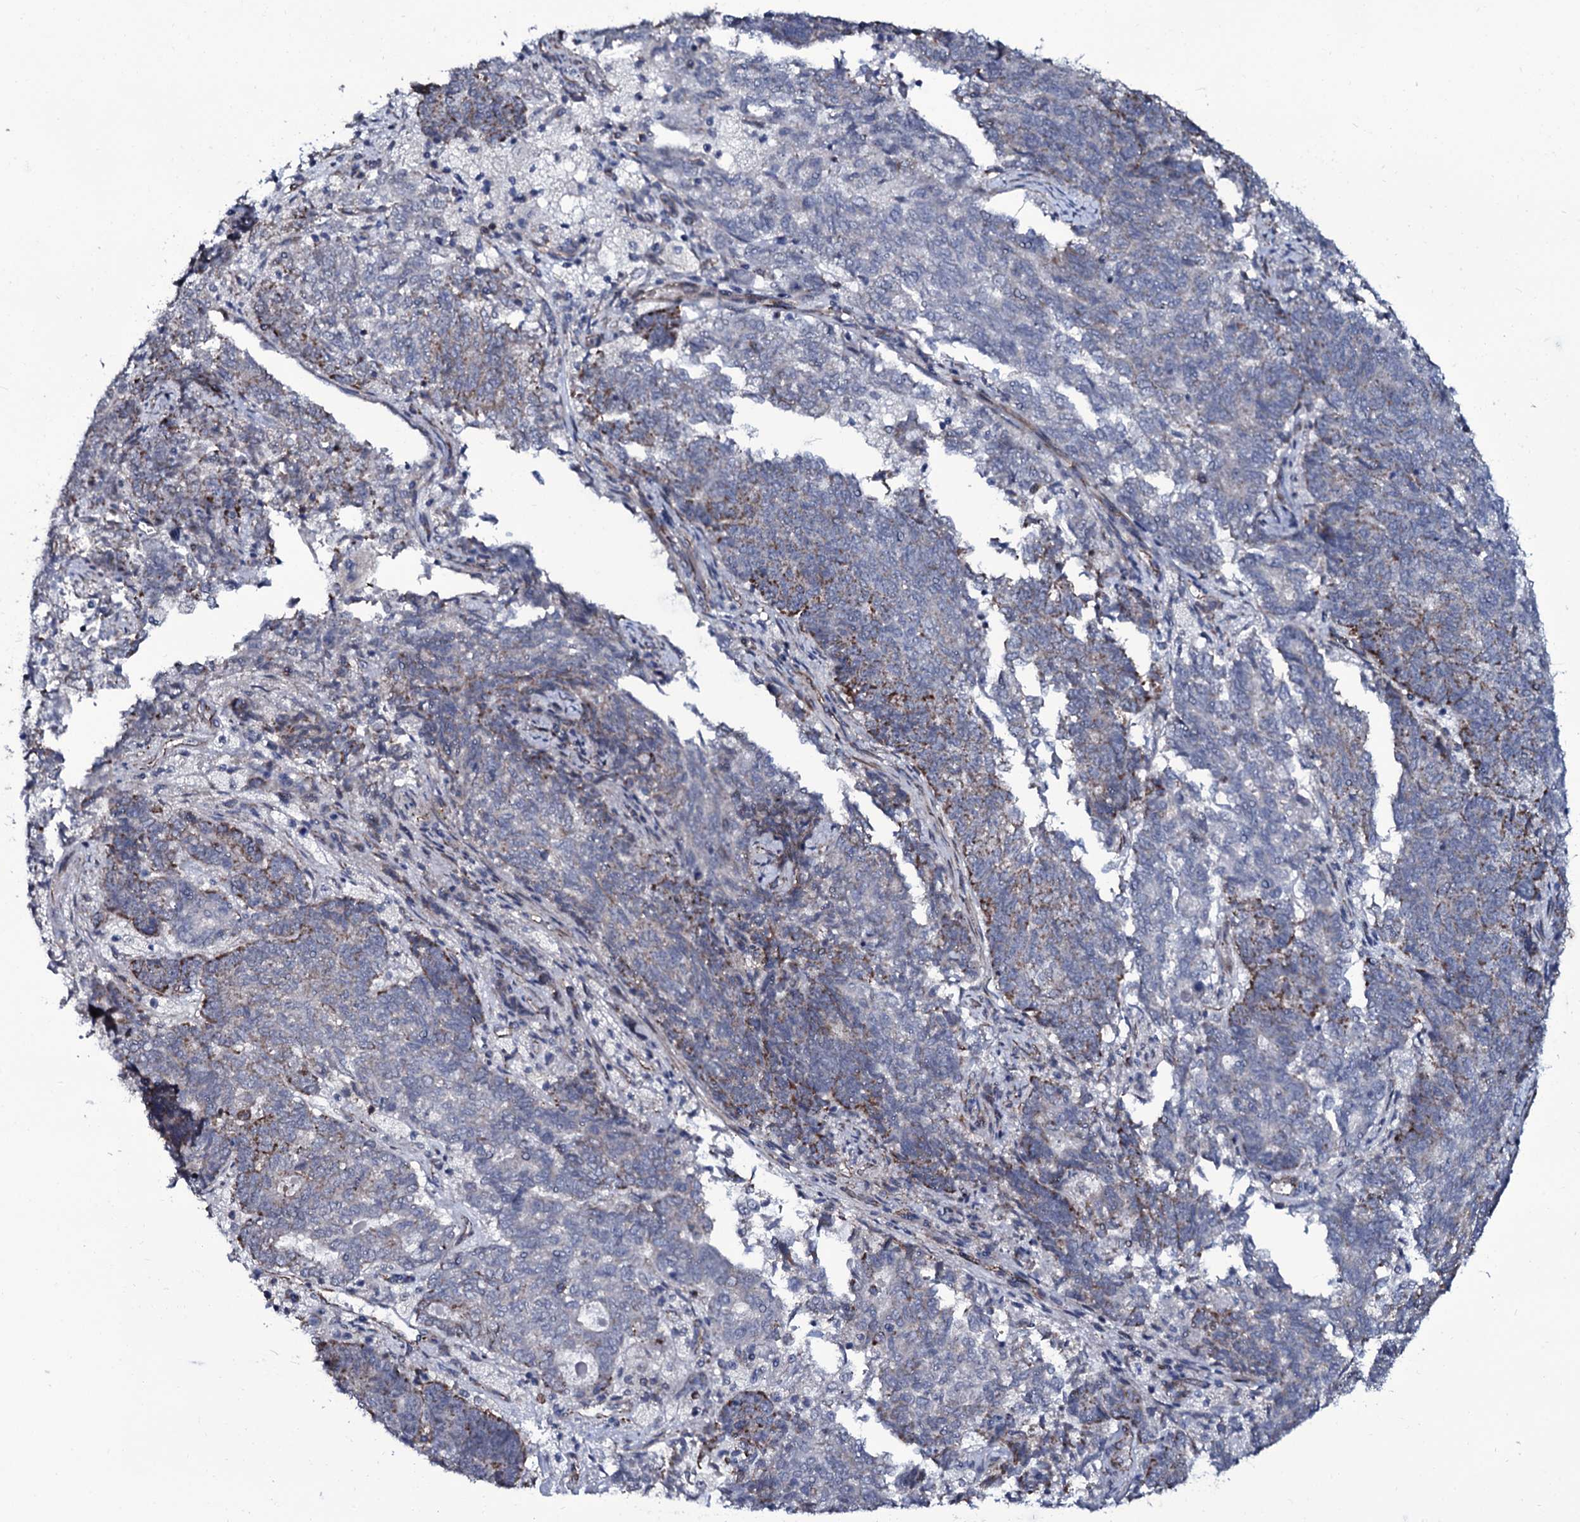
{"staining": {"intensity": "moderate", "quantity": "25%-75%", "location": "cytoplasmic/membranous"}, "tissue": "endometrial cancer", "cell_type": "Tumor cells", "image_type": "cancer", "snomed": [{"axis": "morphology", "description": "Adenocarcinoma, NOS"}, {"axis": "topography", "description": "Endometrium"}], "caption": "Immunohistochemistry histopathology image of human endometrial adenocarcinoma stained for a protein (brown), which exhibits medium levels of moderate cytoplasmic/membranous positivity in approximately 25%-75% of tumor cells.", "gene": "WIPF3", "patient": {"sex": "female", "age": 80}}